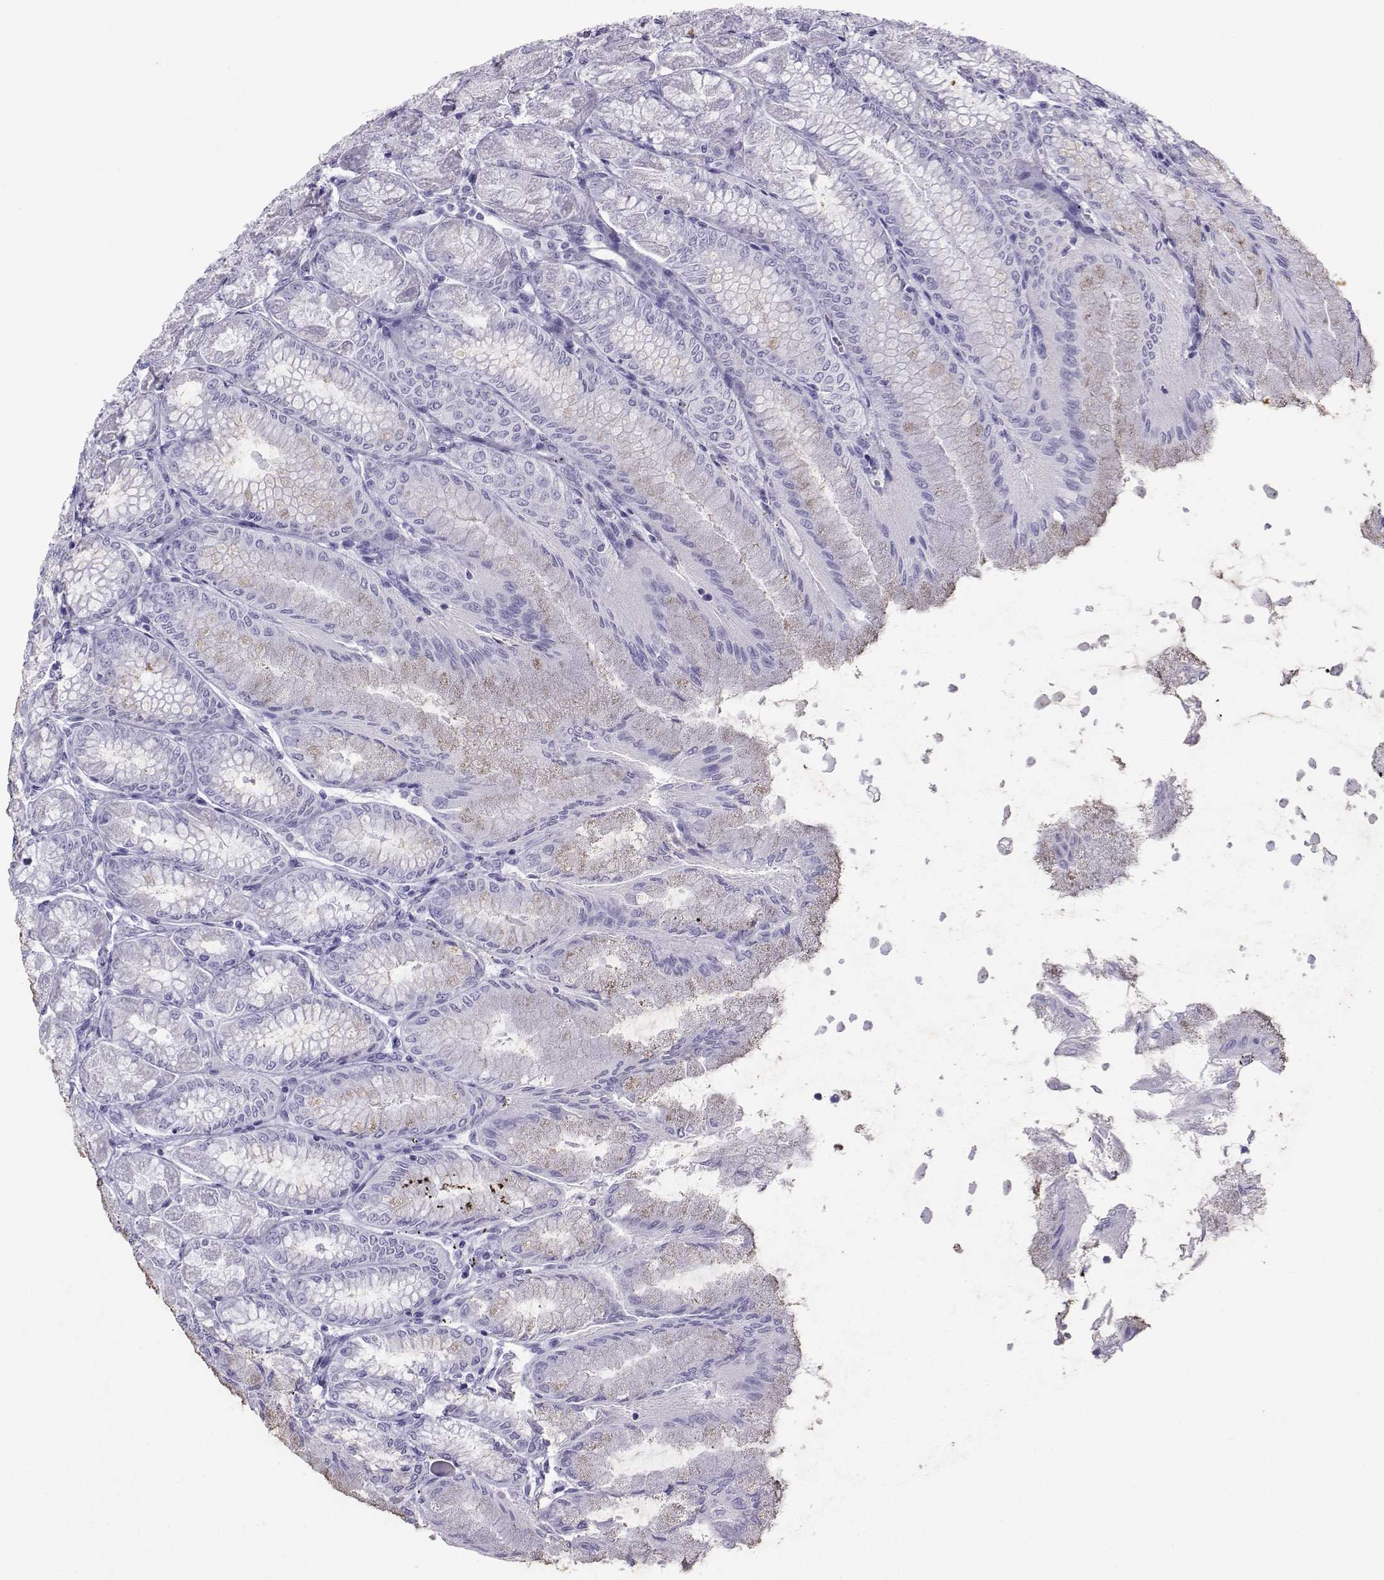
{"staining": {"intensity": "negative", "quantity": "none", "location": "none"}, "tissue": "stomach", "cell_type": "Glandular cells", "image_type": "normal", "snomed": [{"axis": "morphology", "description": "Normal tissue, NOS"}, {"axis": "topography", "description": "Stomach, upper"}], "caption": "Stomach was stained to show a protein in brown. There is no significant expression in glandular cells. Brightfield microscopy of immunohistochemistry stained with DAB (3,3'-diaminobenzidine) (brown) and hematoxylin (blue), captured at high magnification.", "gene": "LORICRIN", "patient": {"sex": "male", "age": 60}}